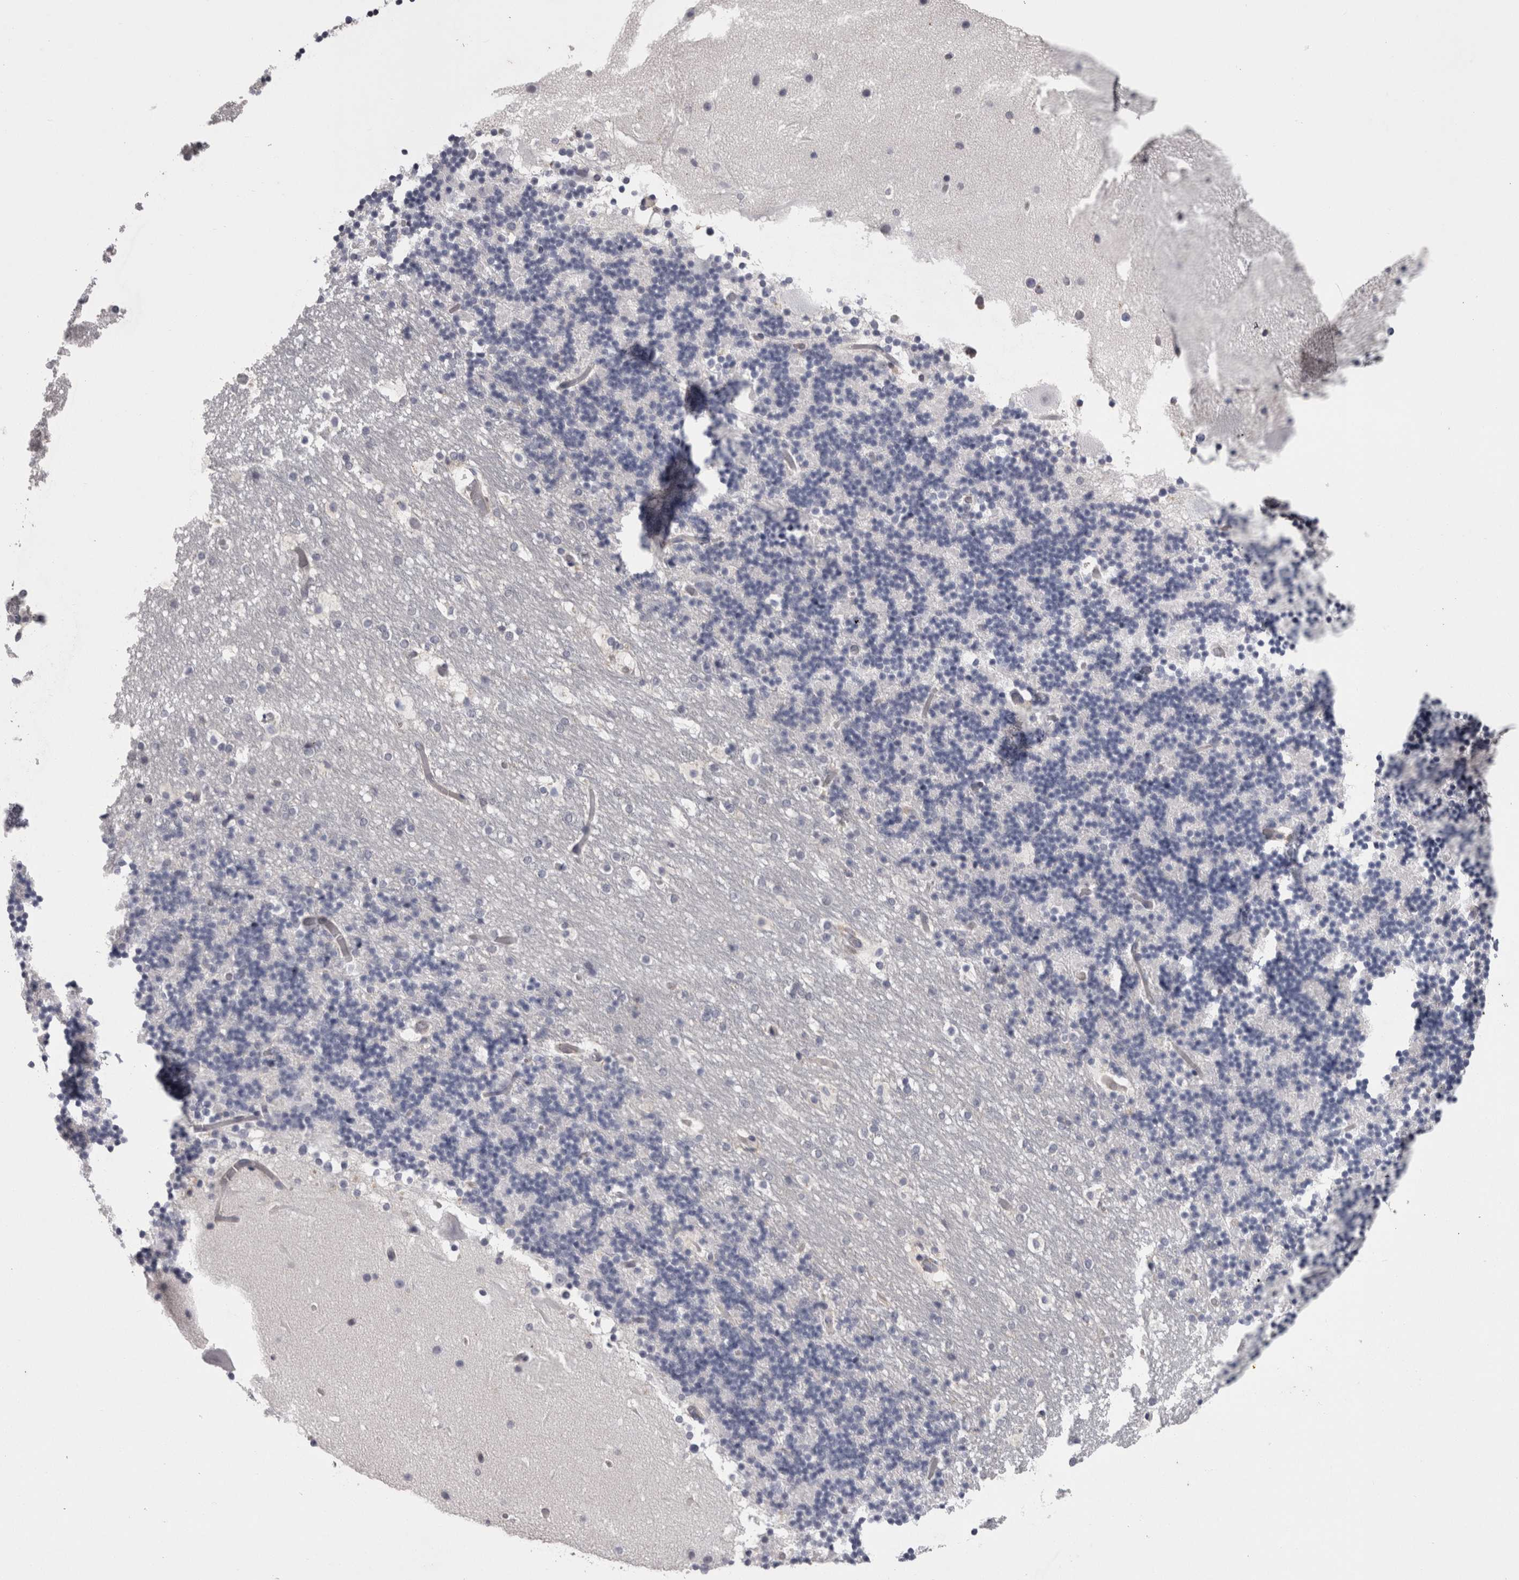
{"staining": {"intensity": "negative", "quantity": "none", "location": "none"}, "tissue": "cerebellum", "cell_type": "Cells in granular layer", "image_type": "normal", "snomed": [{"axis": "morphology", "description": "Normal tissue, NOS"}, {"axis": "topography", "description": "Cerebellum"}], "caption": "Cells in granular layer show no significant positivity in normal cerebellum. Brightfield microscopy of IHC stained with DAB (brown) and hematoxylin (blue), captured at high magnification.", "gene": "LYZL6", "patient": {"sex": "male", "age": 57}}